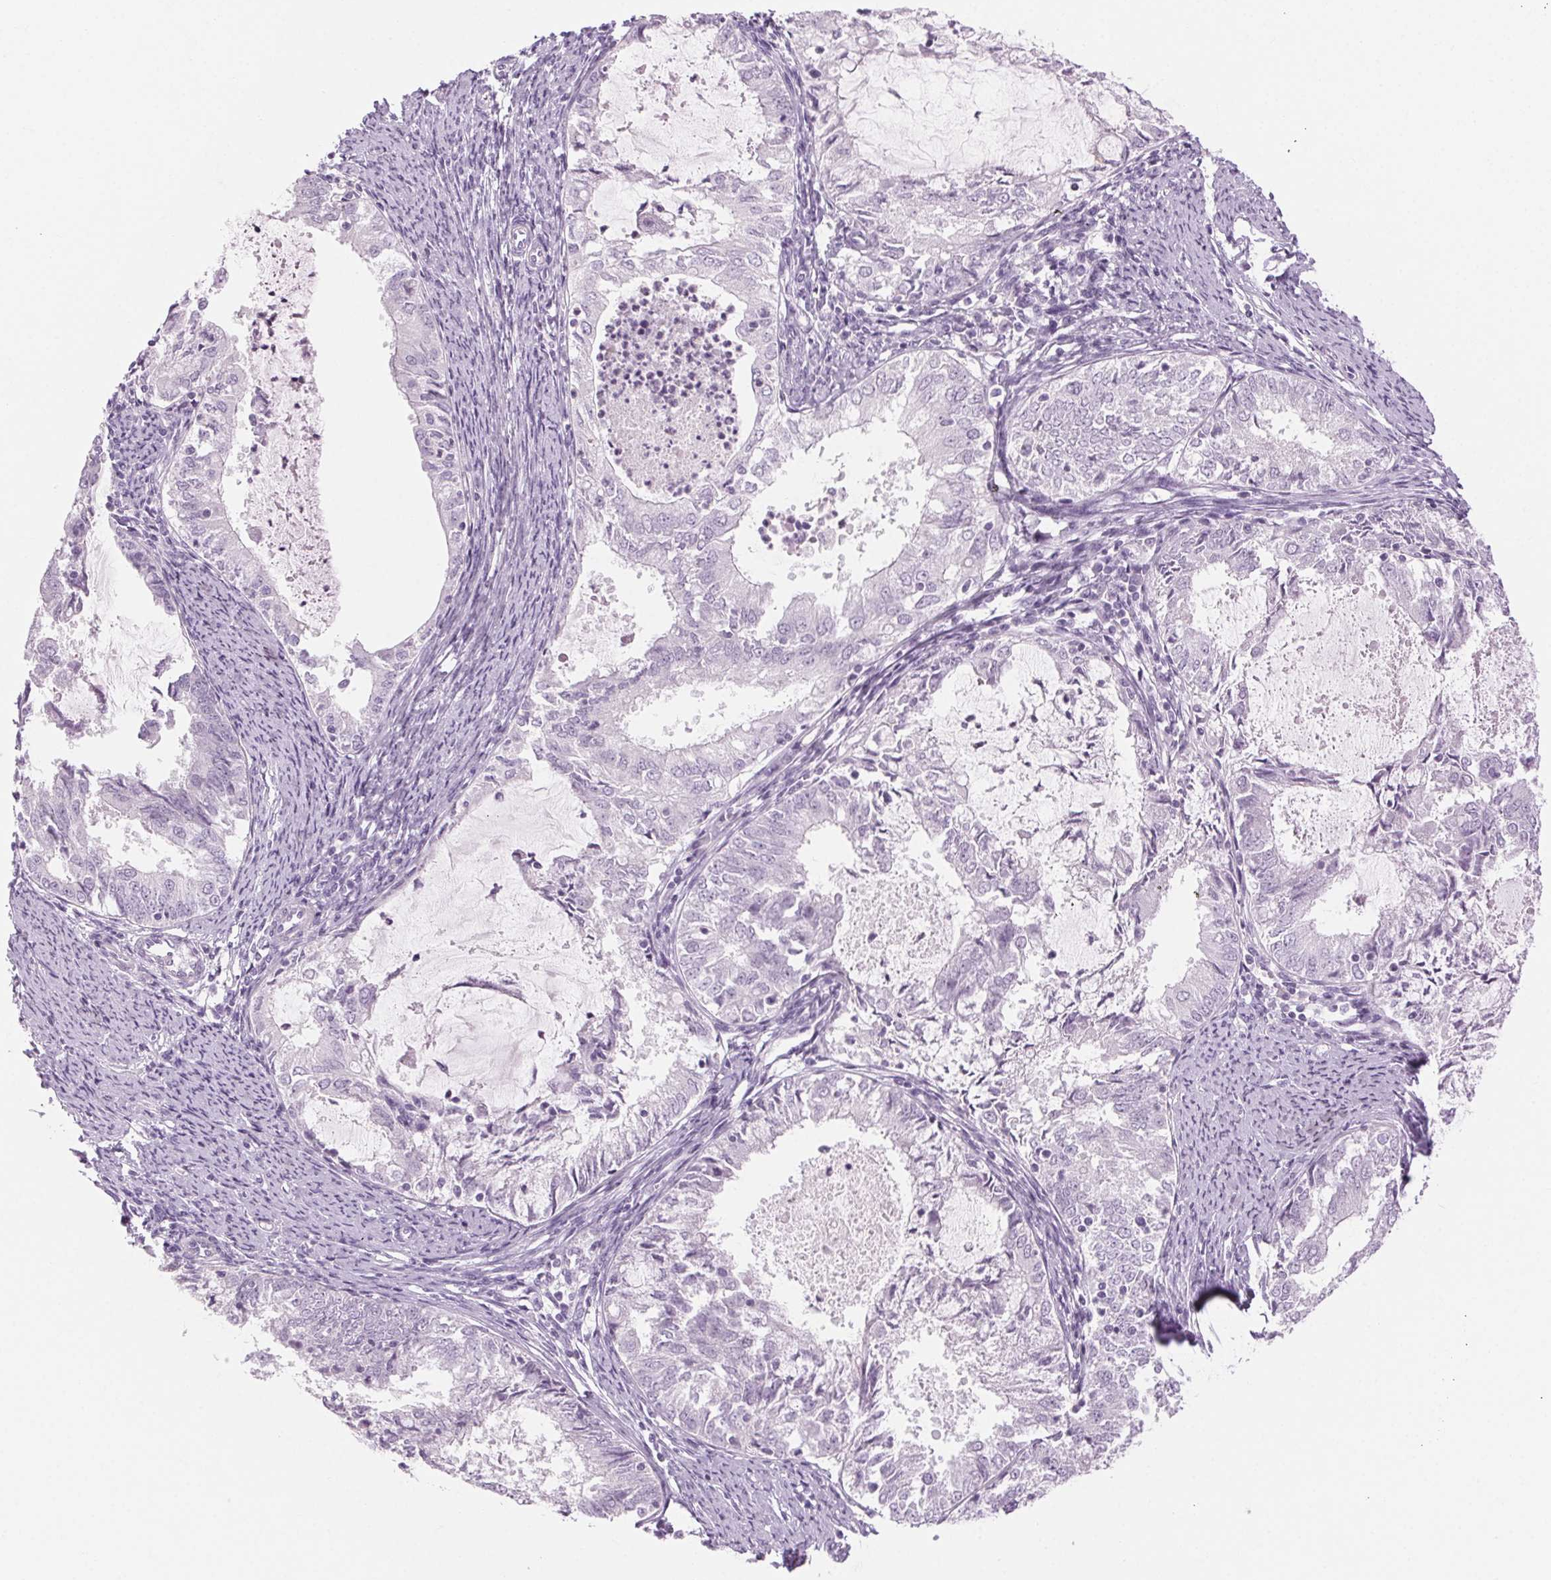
{"staining": {"intensity": "negative", "quantity": "none", "location": "none"}, "tissue": "endometrial cancer", "cell_type": "Tumor cells", "image_type": "cancer", "snomed": [{"axis": "morphology", "description": "Adenocarcinoma, NOS"}, {"axis": "topography", "description": "Endometrium"}], "caption": "A histopathology image of endometrial adenocarcinoma stained for a protein demonstrates no brown staining in tumor cells.", "gene": "SLC6A19", "patient": {"sex": "female", "age": 57}}